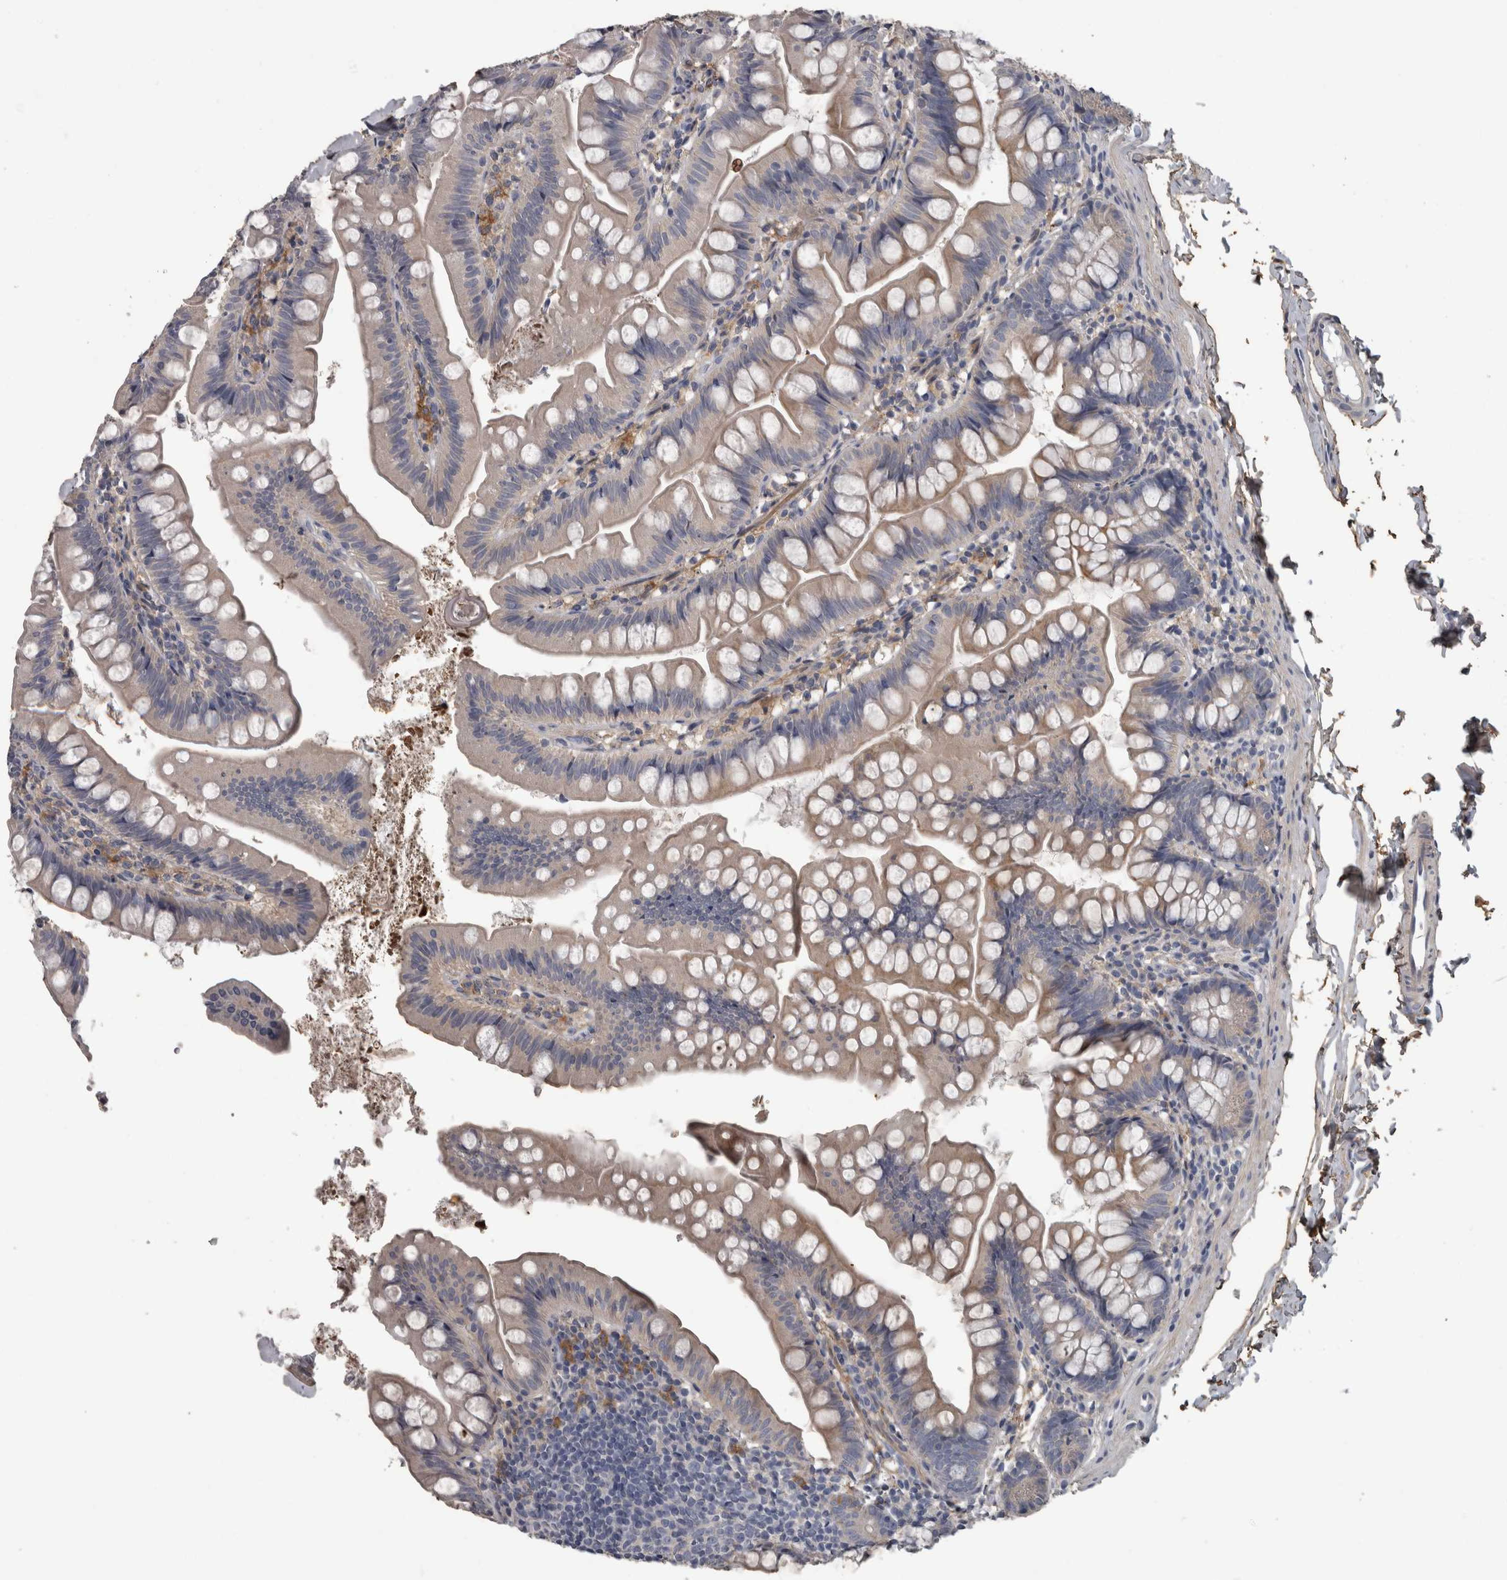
{"staining": {"intensity": "weak", "quantity": "25%-75%", "location": "cytoplasmic/membranous"}, "tissue": "small intestine", "cell_type": "Glandular cells", "image_type": "normal", "snomed": [{"axis": "morphology", "description": "Normal tissue, NOS"}, {"axis": "topography", "description": "Small intestine"}], "caption": "Immunohistochemistry (IHC) histopathology image of benign small intestine: human small intestine stained using immunohistochemistry (IHC) exhibits low levels of weak protein expression localized specifically in the cytoplasmic/membranous of glandular cells, appearing as a cytoplasmic/membranous brown color.", "gene": "EFEMP2", "patient": {"sex": "male", "age": 7}}